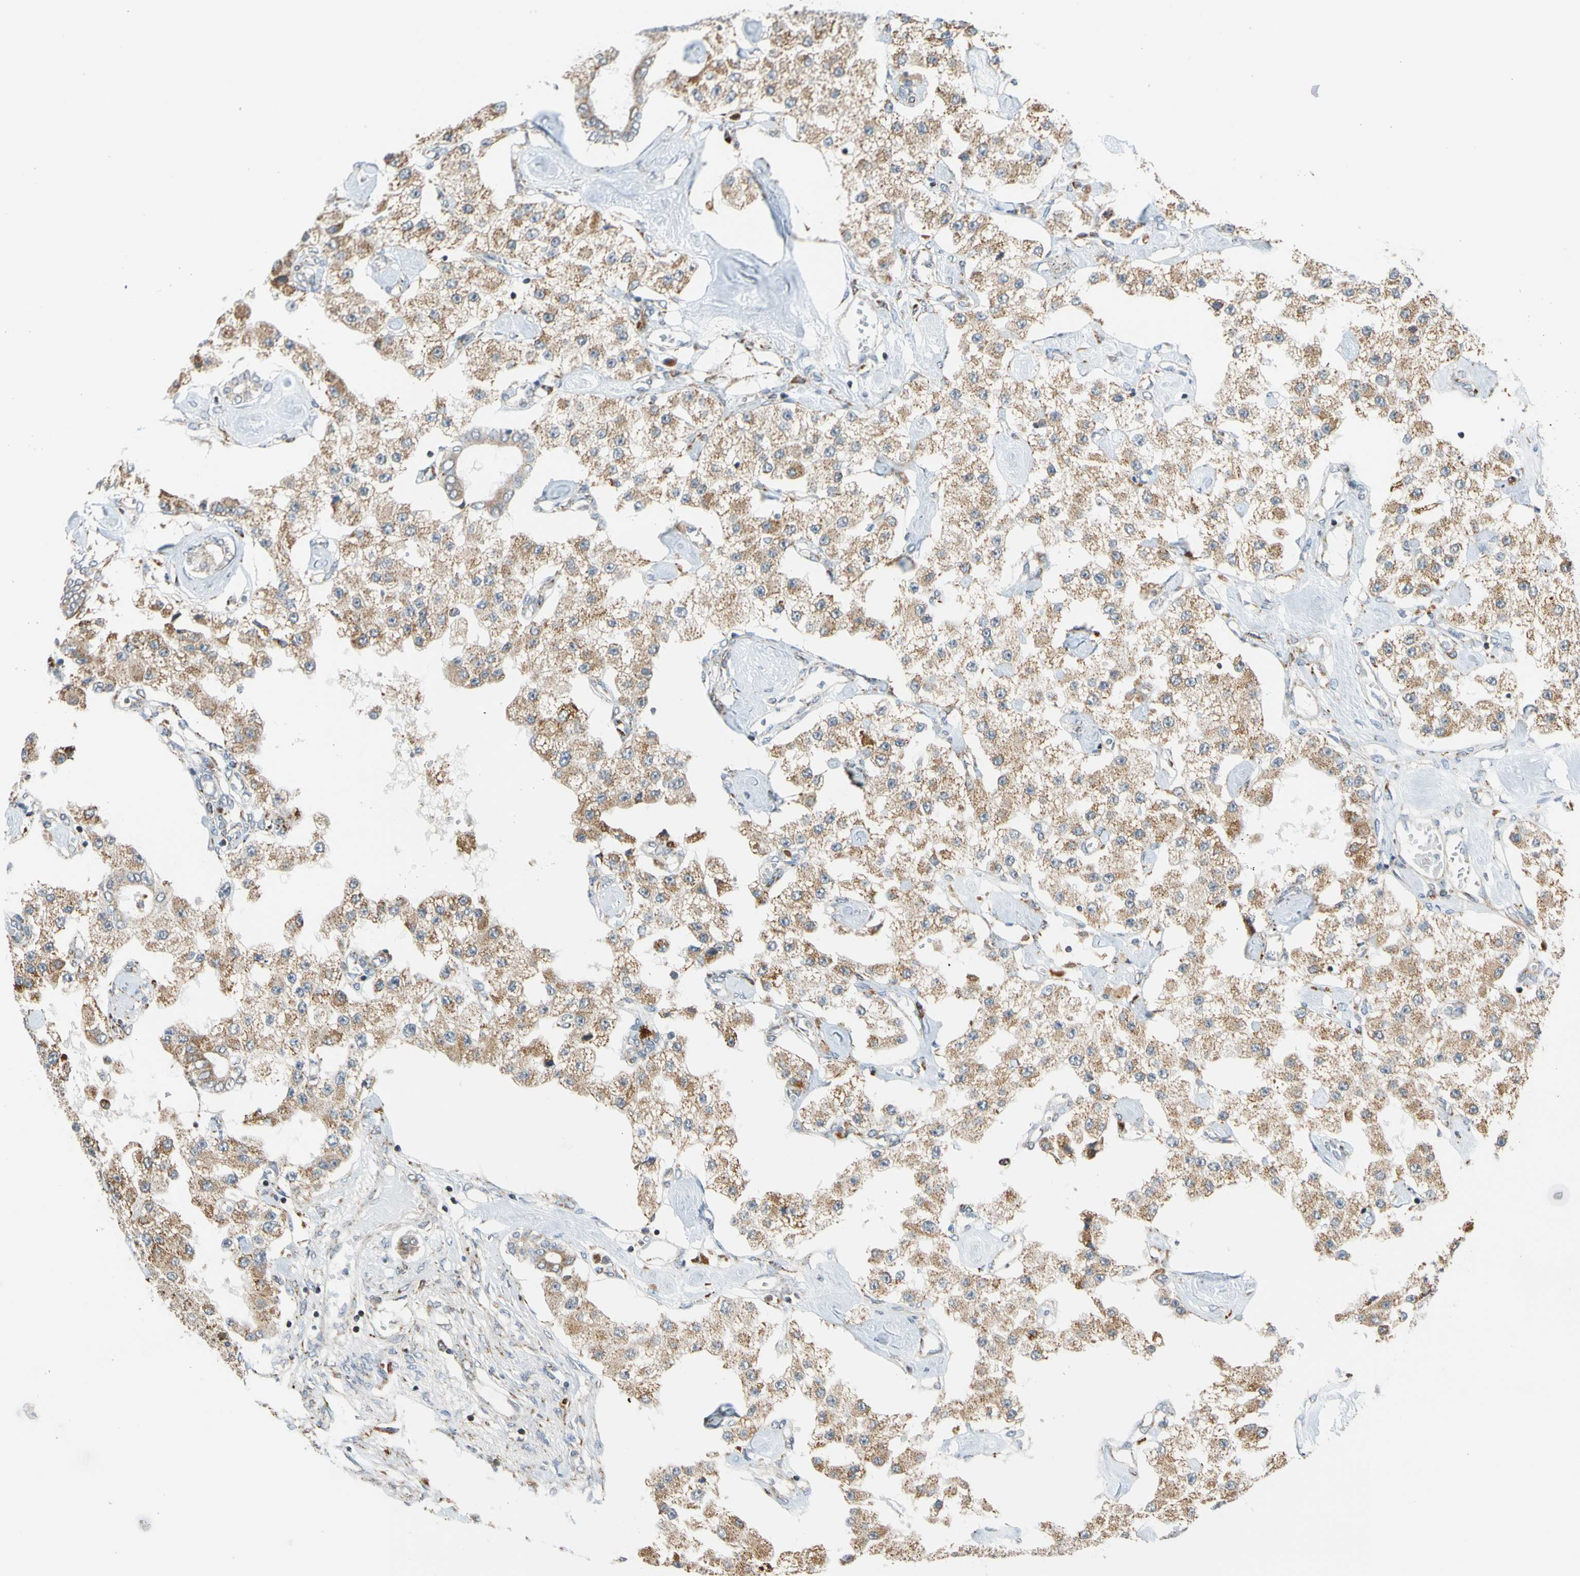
{"staining": {"intensity": "moderate", "quantity": ">75%", "location": "cytoplasmic/membranous"}, "tissue": "carcinoid", "cell_type": "Tumor cells", "image_type": "cancer", "snomed": [{"axis": "morphology", "description": "Carcinoid, malignant, NOS"}, {"axis": "topography", "description": "Pancreas"}], "caption": "A high-resolution image shows immunohistochemistry staining of carcinoid, which shows moderate cytoplasmic/membranous staining in about >75% of tumor cells.", "gene": "SFXN3", "patient": {"sex": "male", "age": 41}}